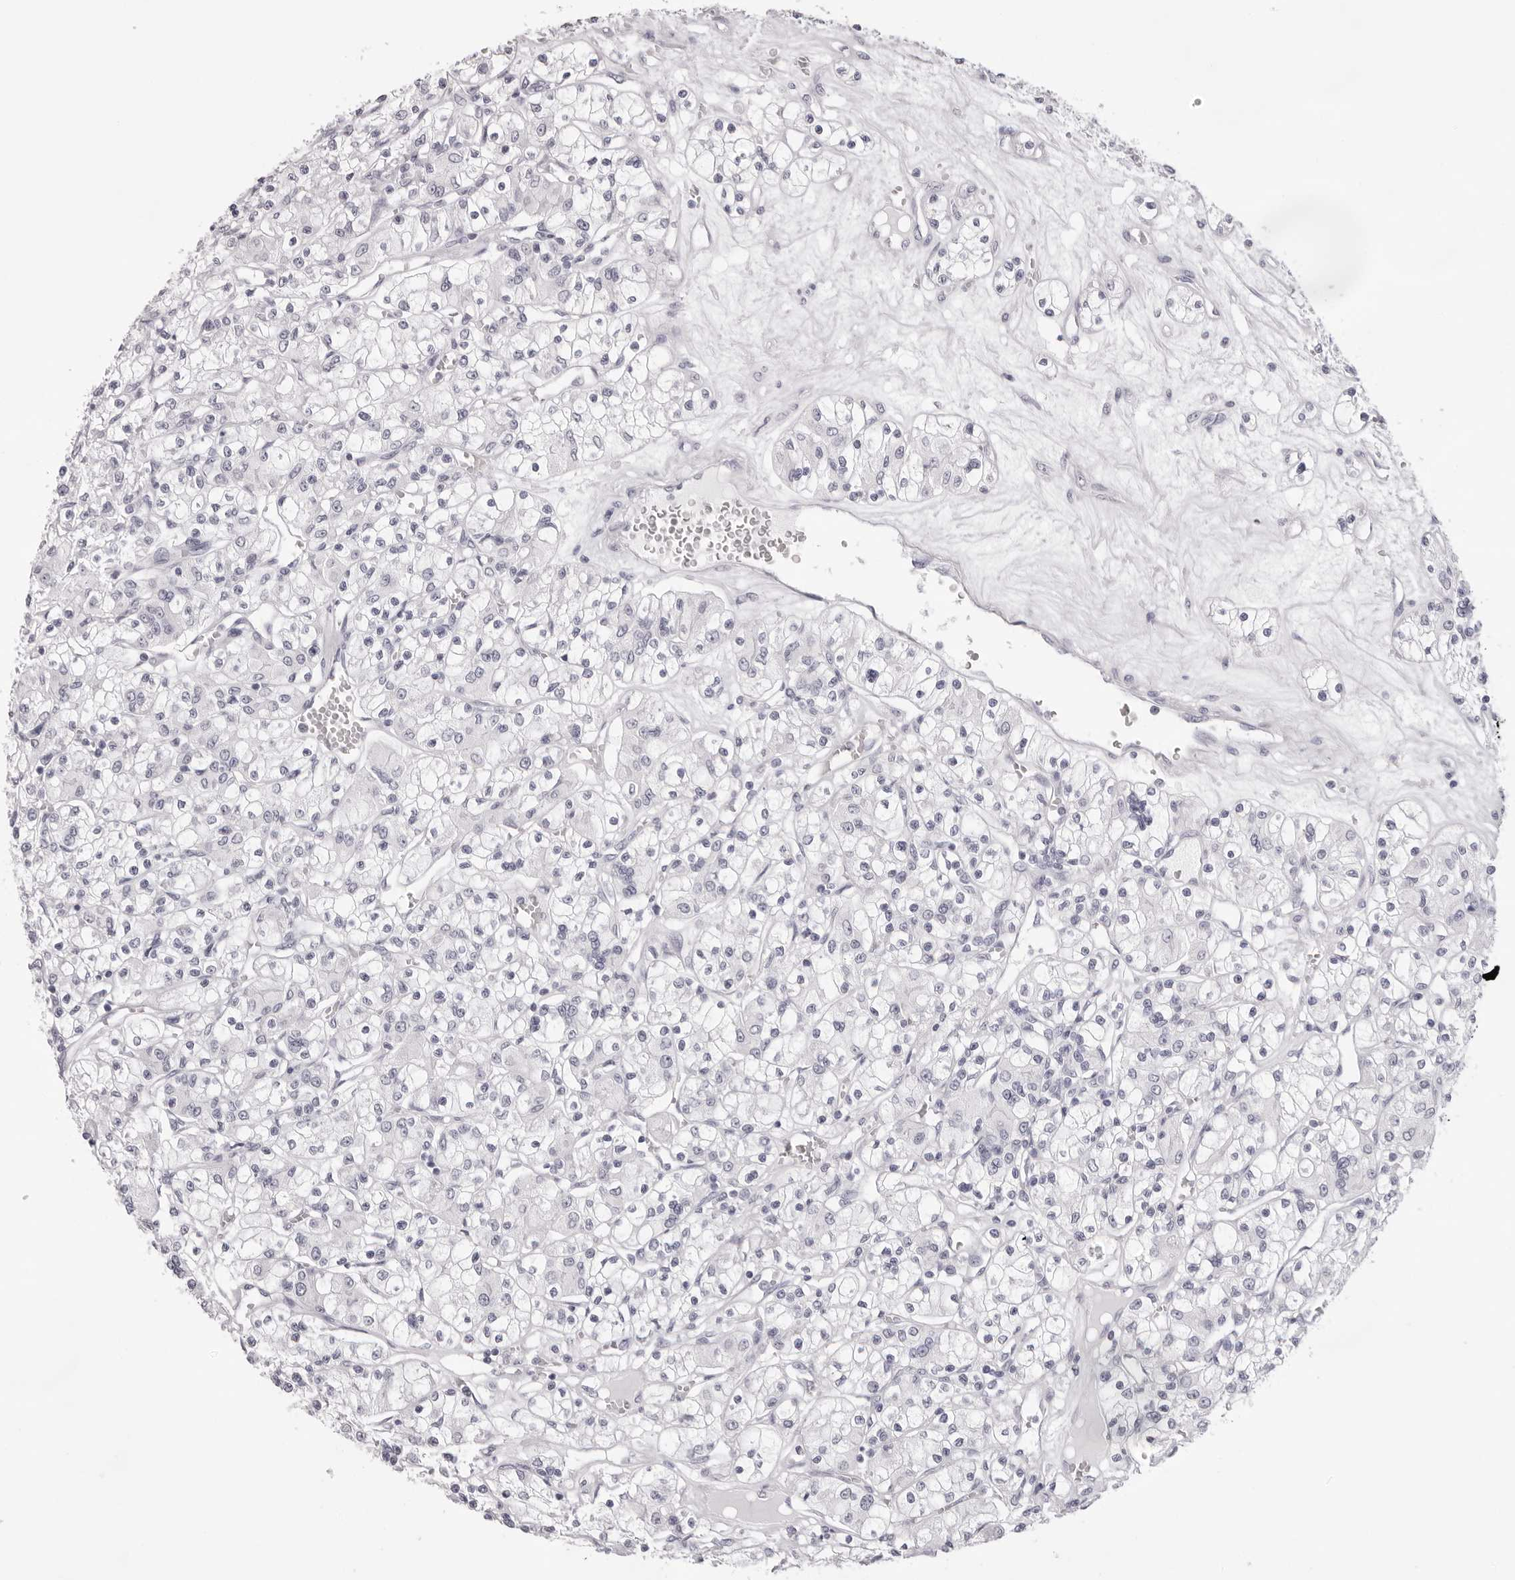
{"staining": {"intensity": "negative", "quantity": "none", "location": "none"}, "tissue": "renal cancer", "cell_type": "Tumor cells", "image_type": "cancer", "snomed": [{"axis": "morphology", "description": "Adenocarcinoma, NOS"}, {"axis": "topography", "description": "Kidney"}], "caption": "Image shows no protein expression in tumor cells of renal cancer (adenocarcinoma) tissue.", "gene": "SPTA1", "patient": {"sex": "female", "age": 59}}